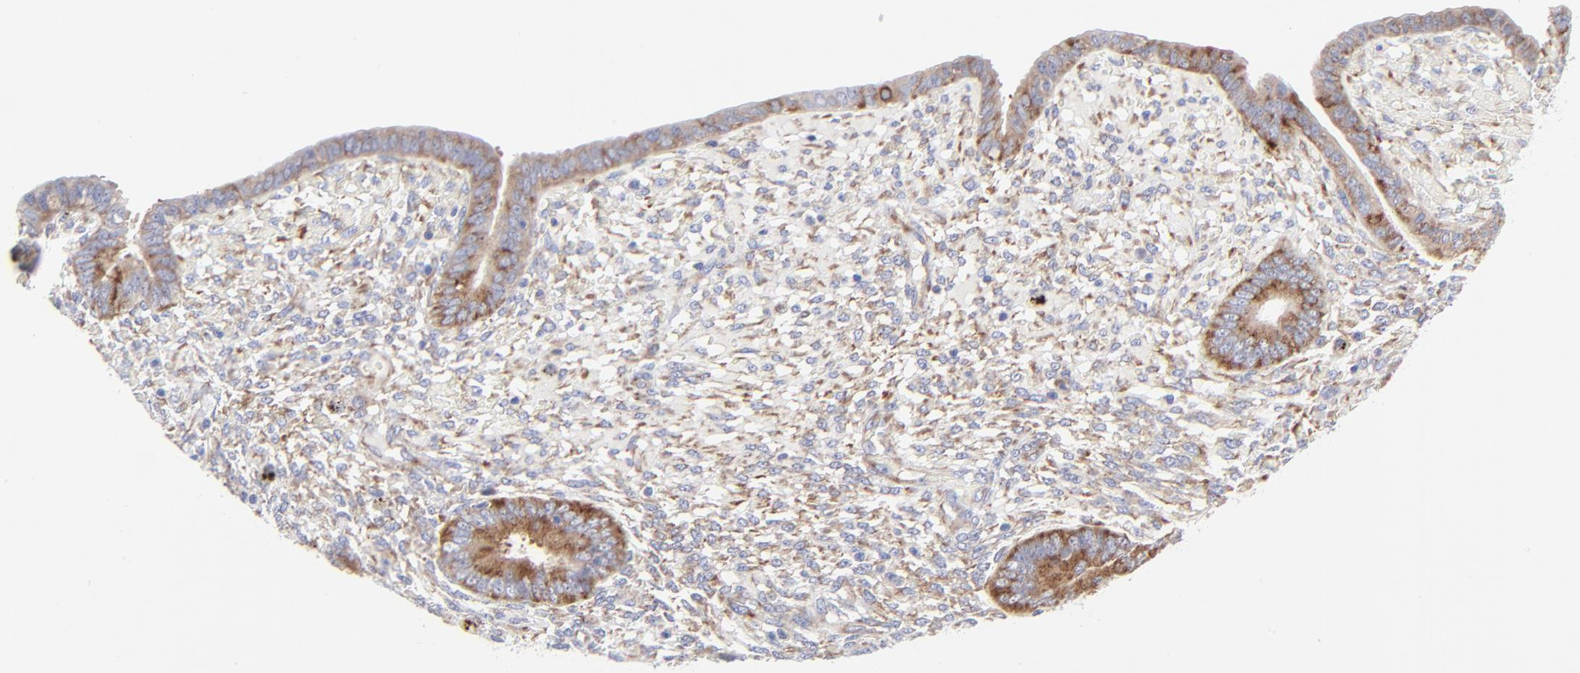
{"staining": {"intensity": "moderate", "quantity": "25%-75%", "location": "cytoplasmic/membranous"}, "tissue": "endometrium", "cell_type": "Cells in endometrial stroma", "image_type": "normal", "snomed": [{"axis": "morphology", "description": "Normal tissue, NOS"}, {"axis": "topography", "description": "Endometrium"}], "caption": "IHC (DAB) staining of normal endometrium exhibits moderate cytoplasmic/membranous protein staining in about 25%-75% of cells in endometrial stroma. (Stains: DAB in brown, nuclei in blue, Microscopy: brightfield microscopy at high magnification).", "gene": "EIF2AK2", "patient": {"sex": "female", "age": 42}}